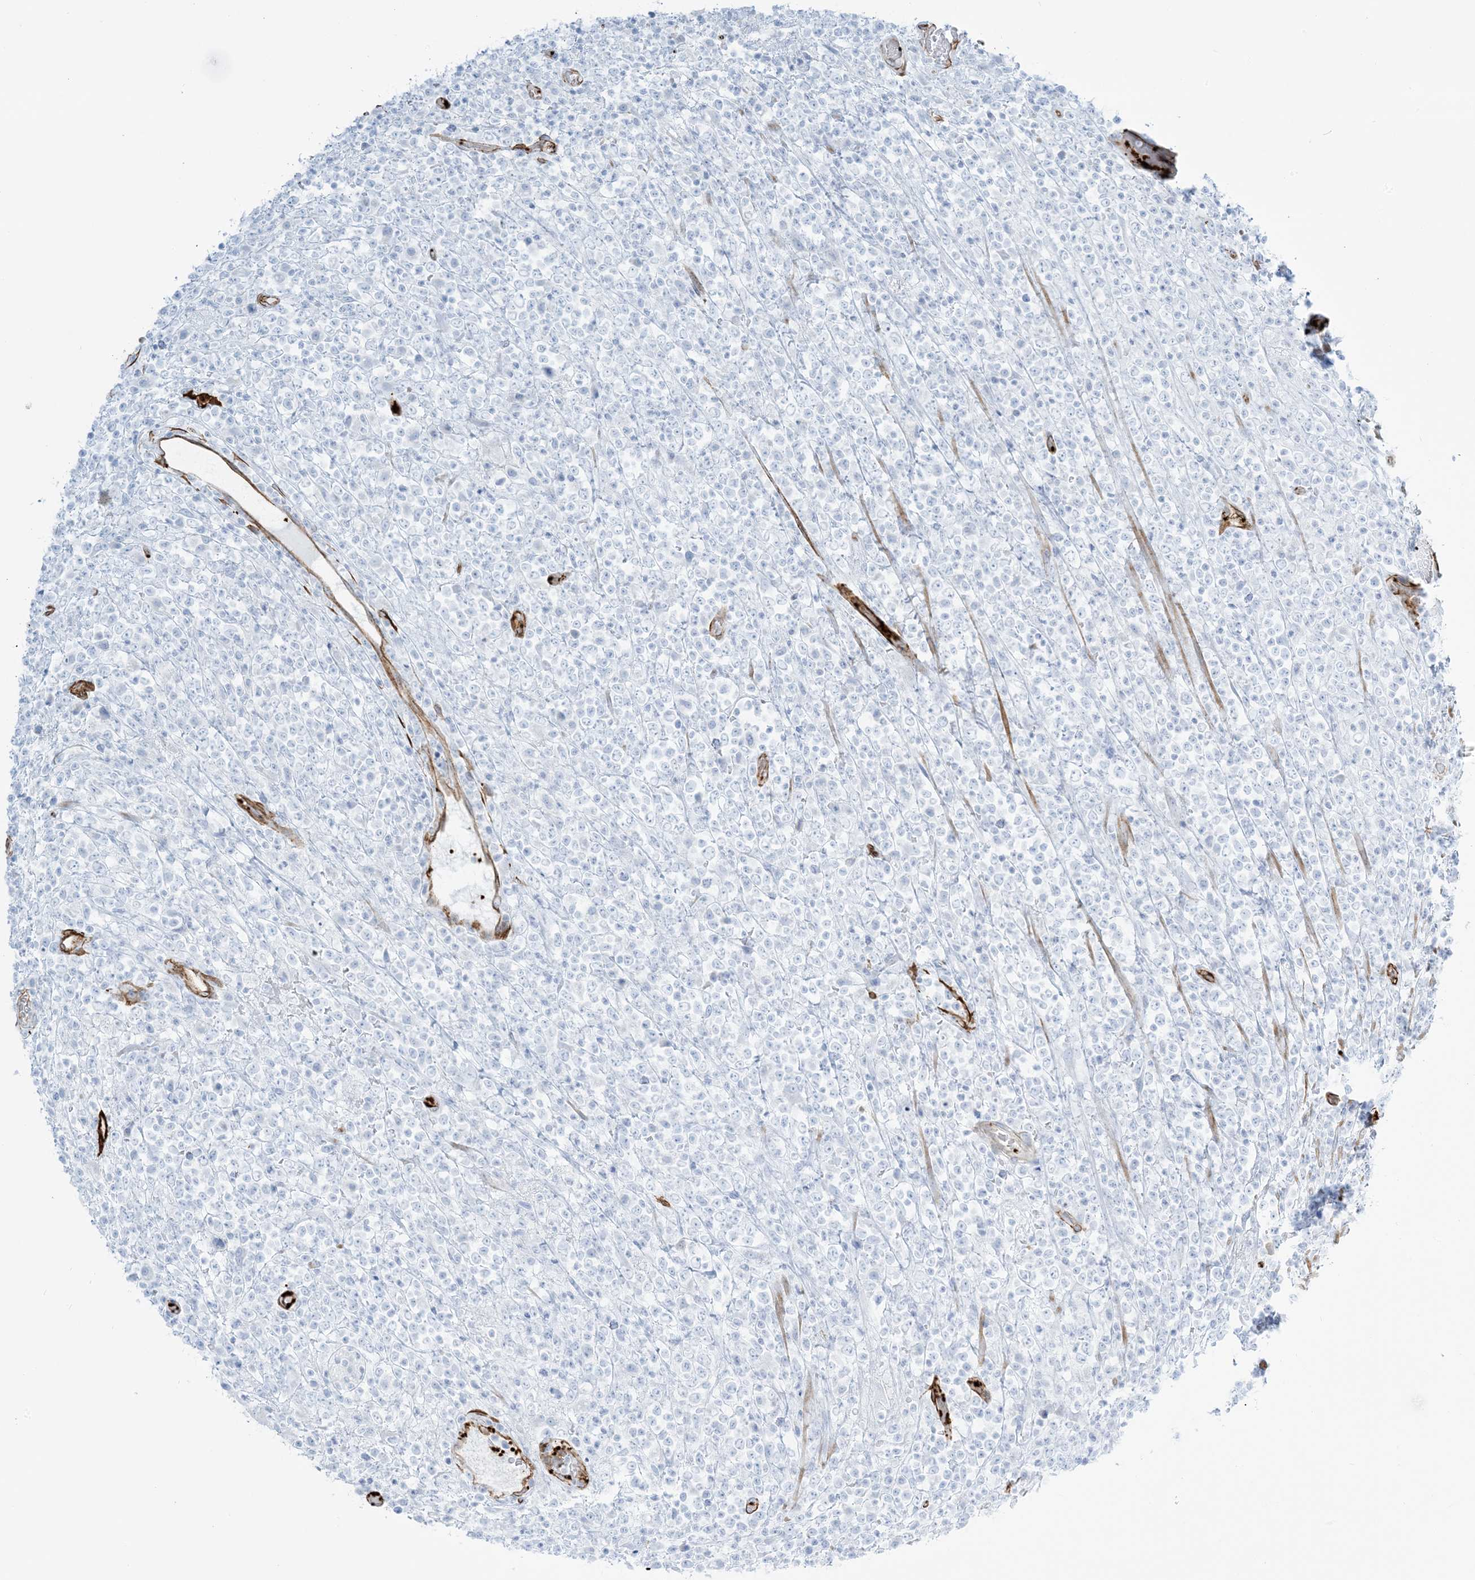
{"staining": {"intensity": "negative", "quantity": "none", "location": "none"}, "tissue": "lymphoma", "cell_type": "Tumor cells", "image_type": "cancer", "snomed": [{"axis": "morphology", "description": "Malignant lymphoma, non-Hodgkin's type, High grade"}, {"axis": "topography", "description": "Colon"}], "caption": "Human malignant lymphoma, non-Hodgkin's type (high-grade) stained for a protein using IHC displays no positivity in tumor cells.", "gene": "EPS8L3", "patient": {"sex": "female", "age": 53}}